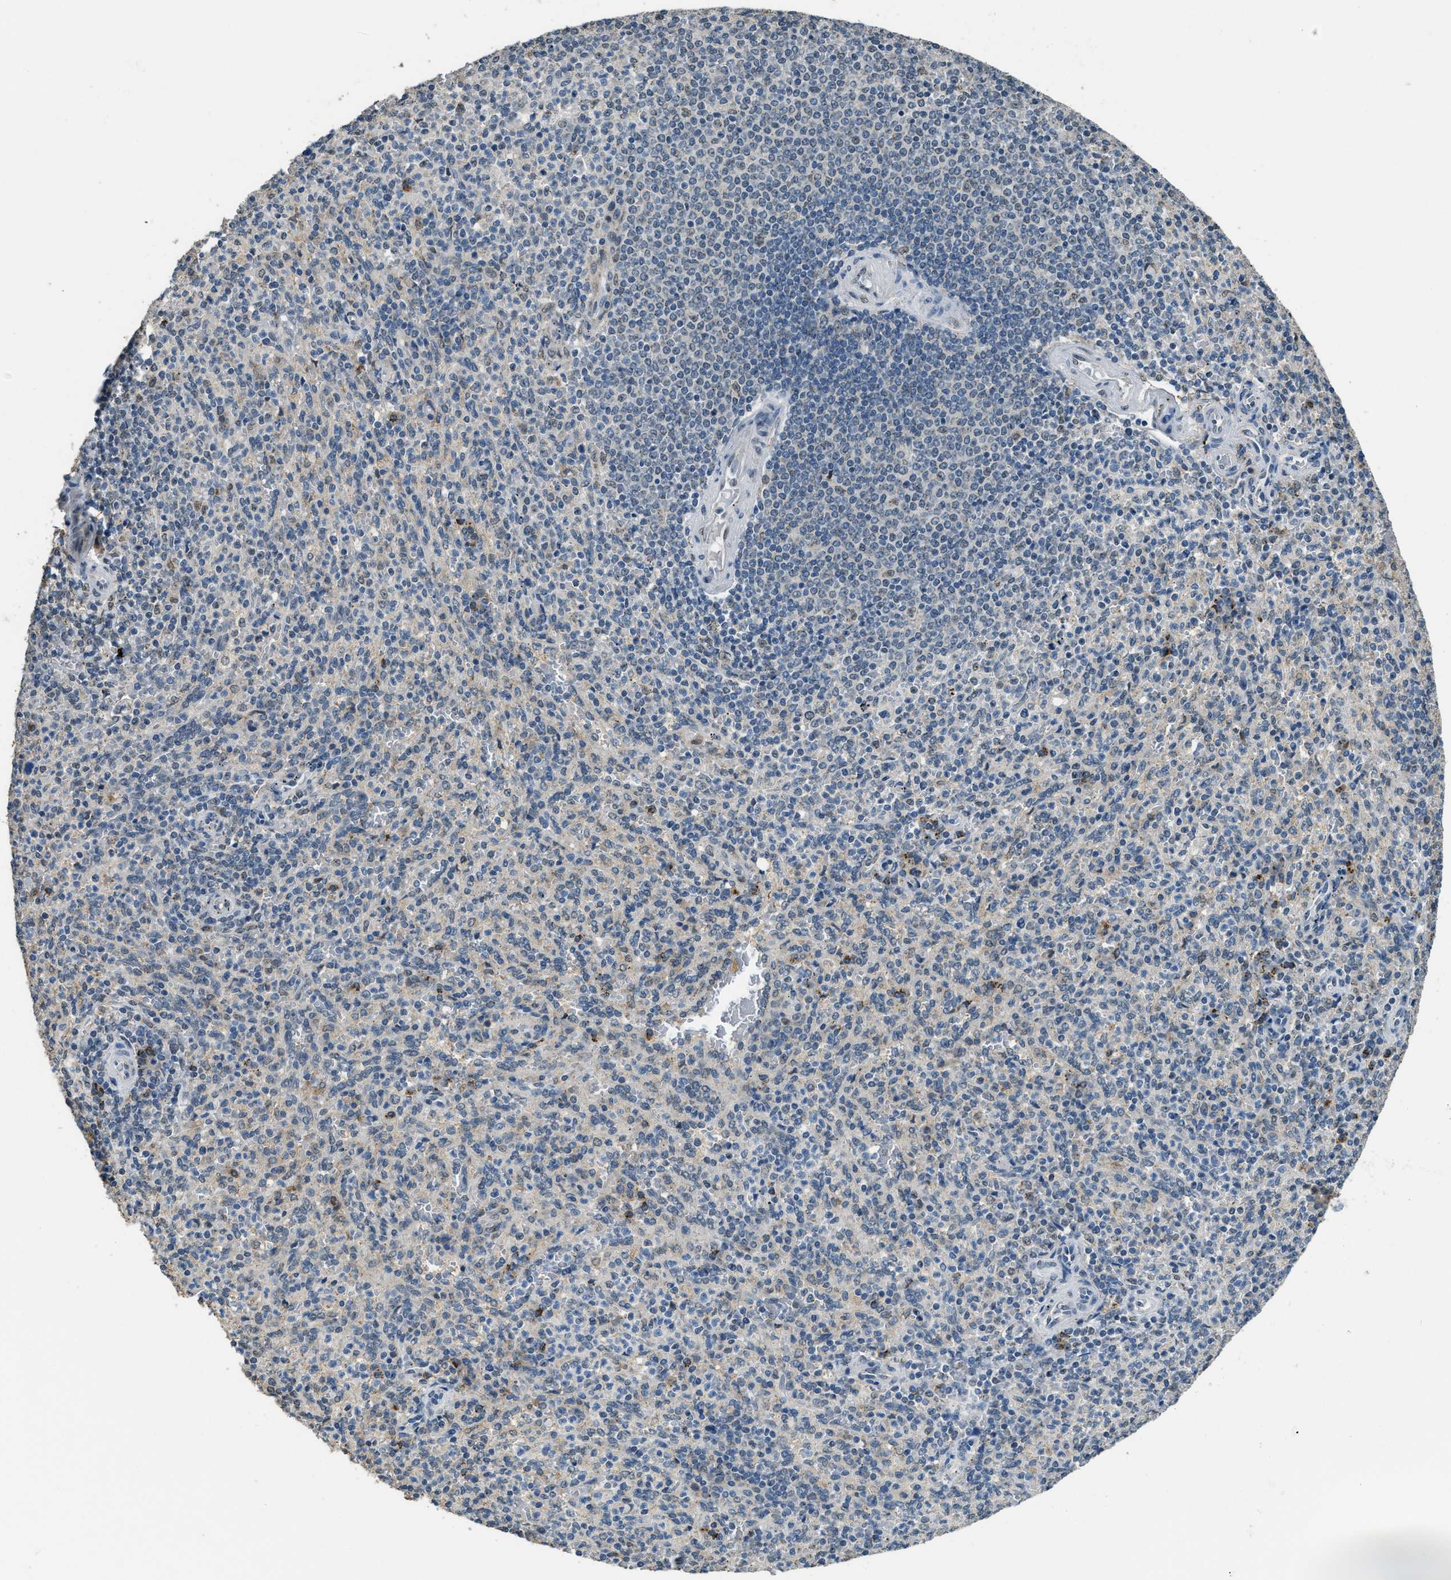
{"staining": {"intensity": "moderate", "quantity": "<25%", "location": "cytoplasmic/membranous"}, "tissue": "spleen", "cell_type": "Cells in red pulp", "image_type": "normal", "snomed": [{"axis": "morphology", "description": "Normal tissue, NOS"}, {"axis": "topography", "description": "Spleen"}], "caption": "Moderate cytoplasmic/membranous expression for a protein is identified in approximately <25% of cells in red pulp of unremarkable spleen using IHC.", "gene": "IPO7", "patient": {"sex": "male", "age": 36}}